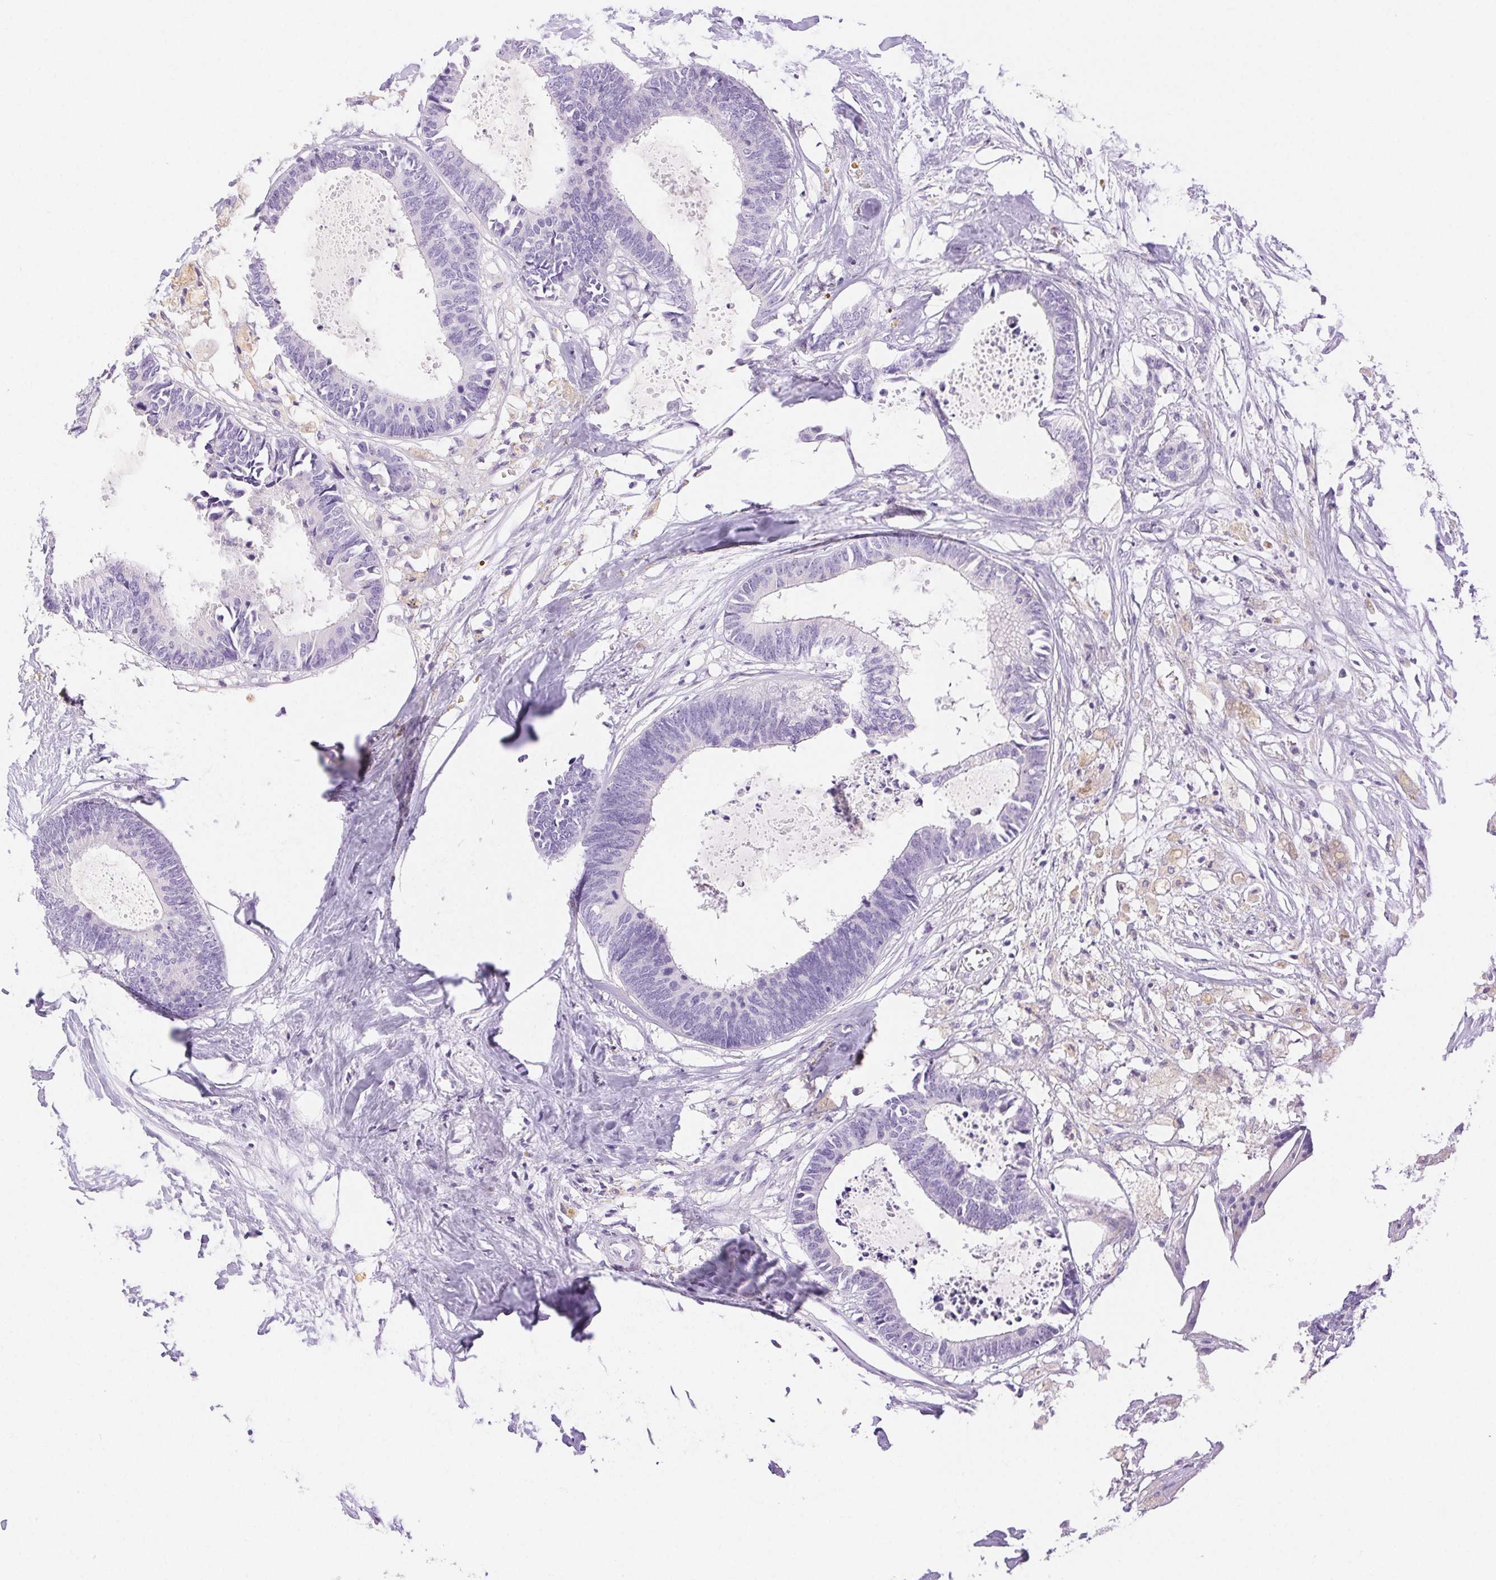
{"staining": {"intensity": "negative", "quantity": "none", "location": "none"}, "tissue": "colorectal cancer", "cell_type": "Tumor cells", "image_type": "cancer", "snomed": [{"axis": "morphology", "description": "Adenocarcinoma, NOS"}, {"axis": "topography", "description": "Colon"}, {"axis": "topography", "description": "Rectum"}], "caption": "This is an IHC image of human colorectal cancer. There is no positivity in tumor cells.", "gene": "SPACA4", "patient": {"sex": "male", "age": 57}}